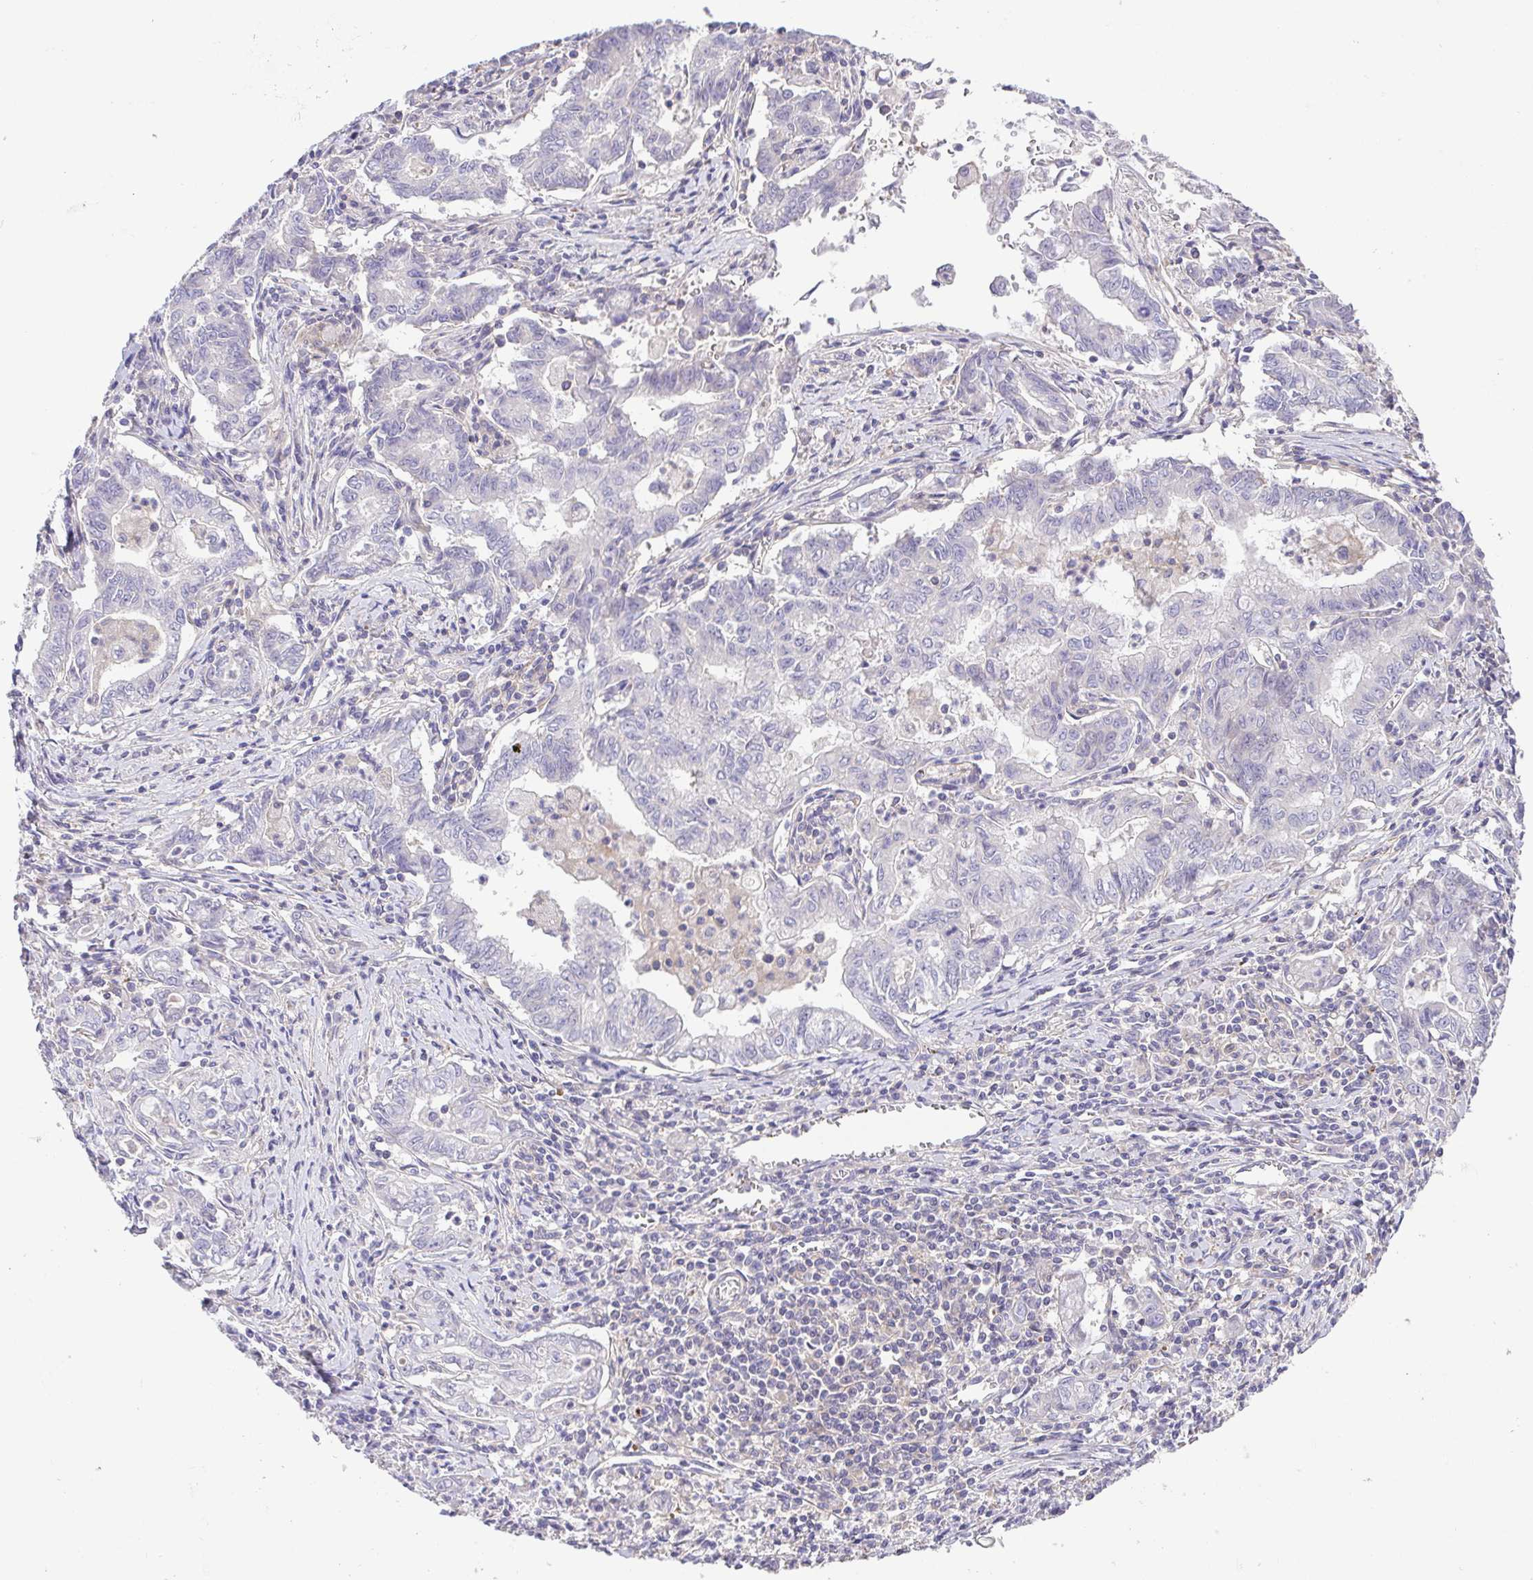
{"staining": {"intensity": "negative", "quantity": "none", "location": "none"}, "tissue": "stomach cancer", "cell_type": "Tumor cells", "image_type": "cancer", "snomed": [{"axis": "morphology", "description": "Adenocarcinoma, NOS"}, {"axis": "topography", "description": "Stomach, upper"}], "caption": "High power microscopy micrograph of an immunohistochemistry (IHC) histopathology image of stomach adenocarcinoma, revealing no significant staining in tumor cells.", "gene": "PRR14L", "patient": {"sex": "female", "age": 79}}